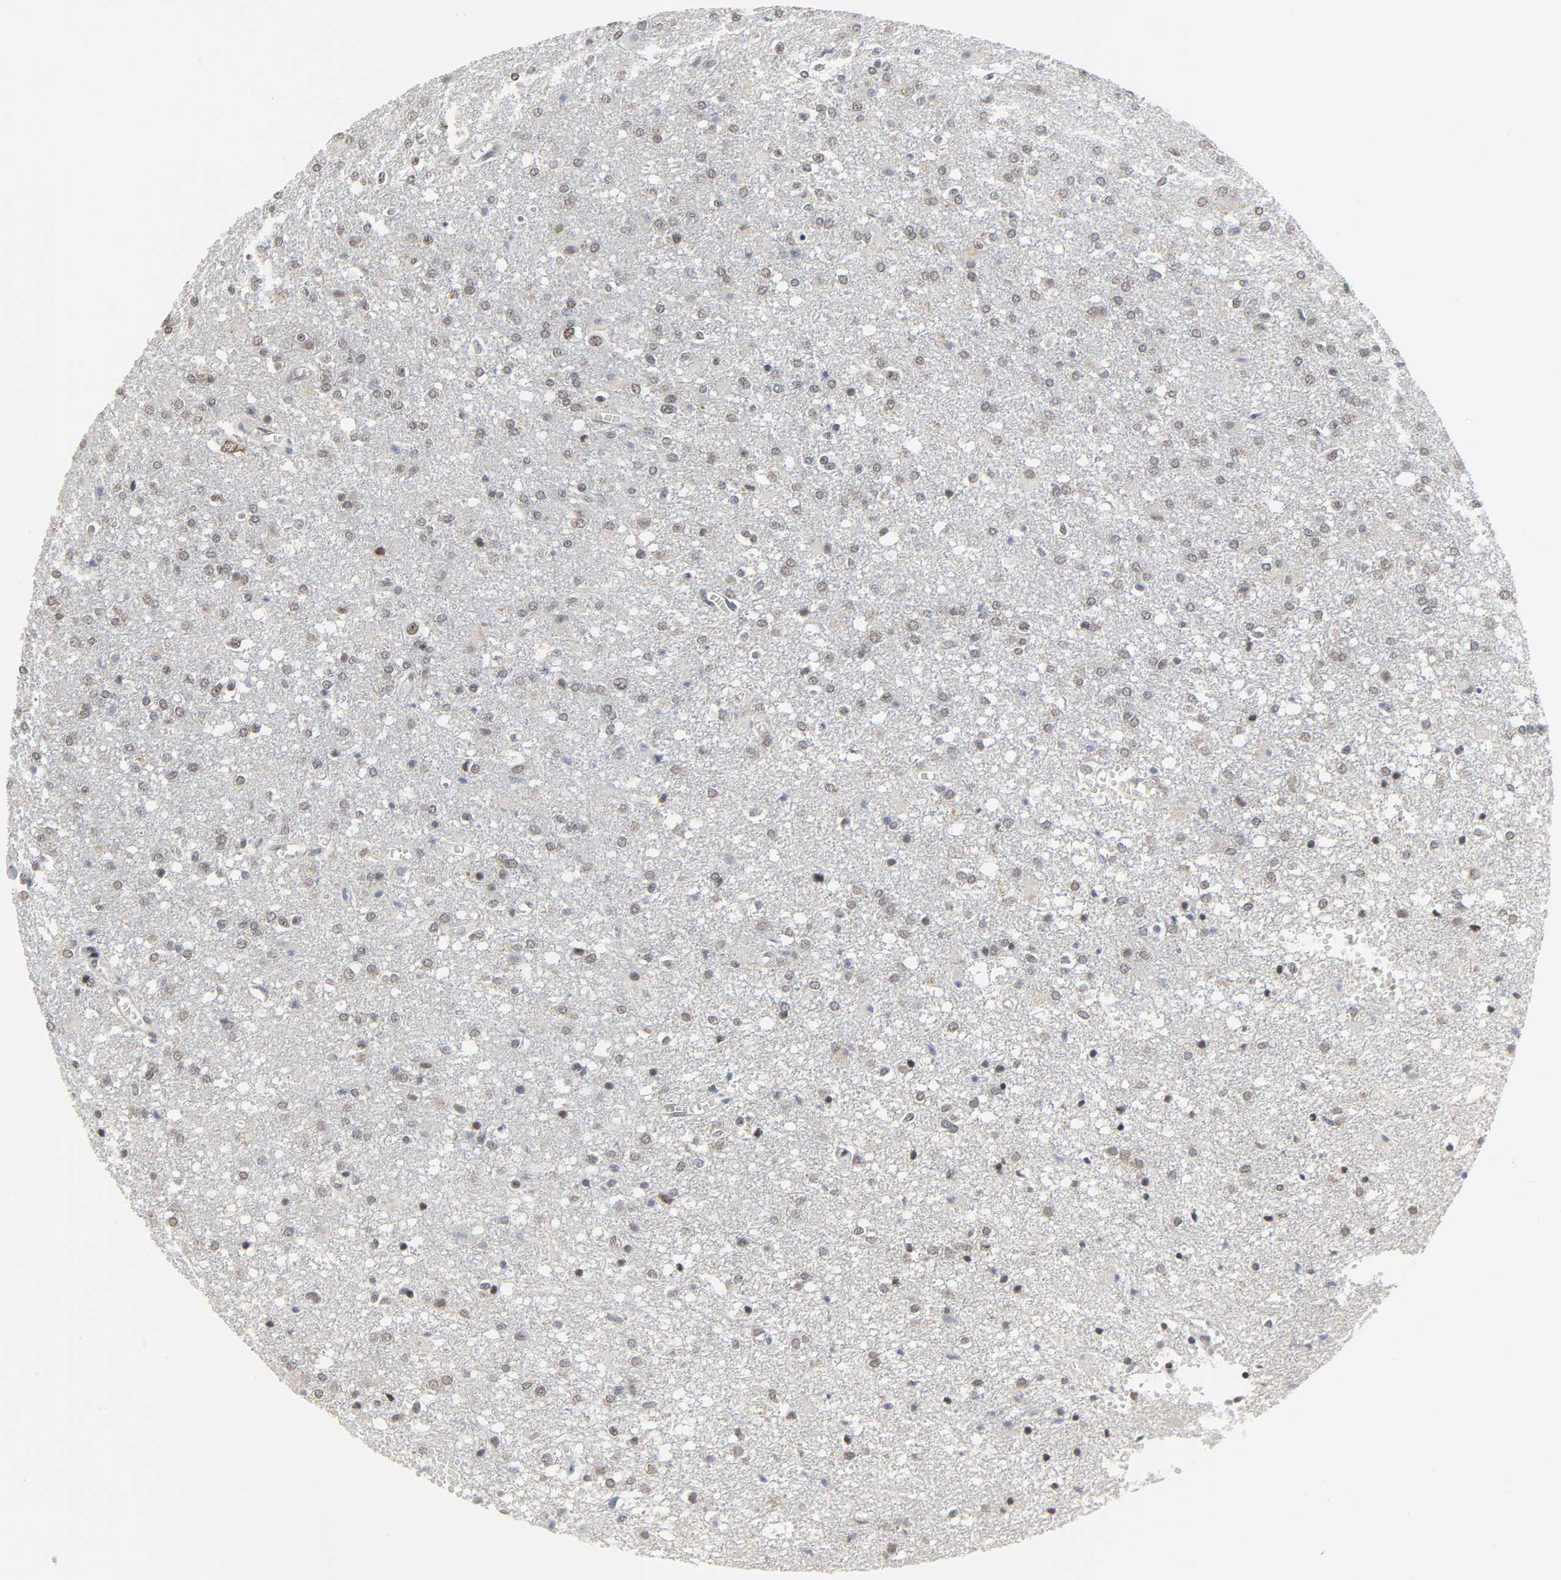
{"staining": {"intensity": "negative", "quantity": "none", "location": "none"}, "tissue": "glioma", "cell_type": "Tumor cells", "image_type": "cancer", "snomed": [{"axis": "morphology", "description": "Glioma, malignant, High grade"}, {"axis": "topography", "description": "Cerebral cortex"}], "caption": "Malignant glioma (high-grade) was stained to show a protein in brown. There is no significant expression in tumor cells.", "gene": "MUC1", "patient": {"sex": "male", "age": 76}}